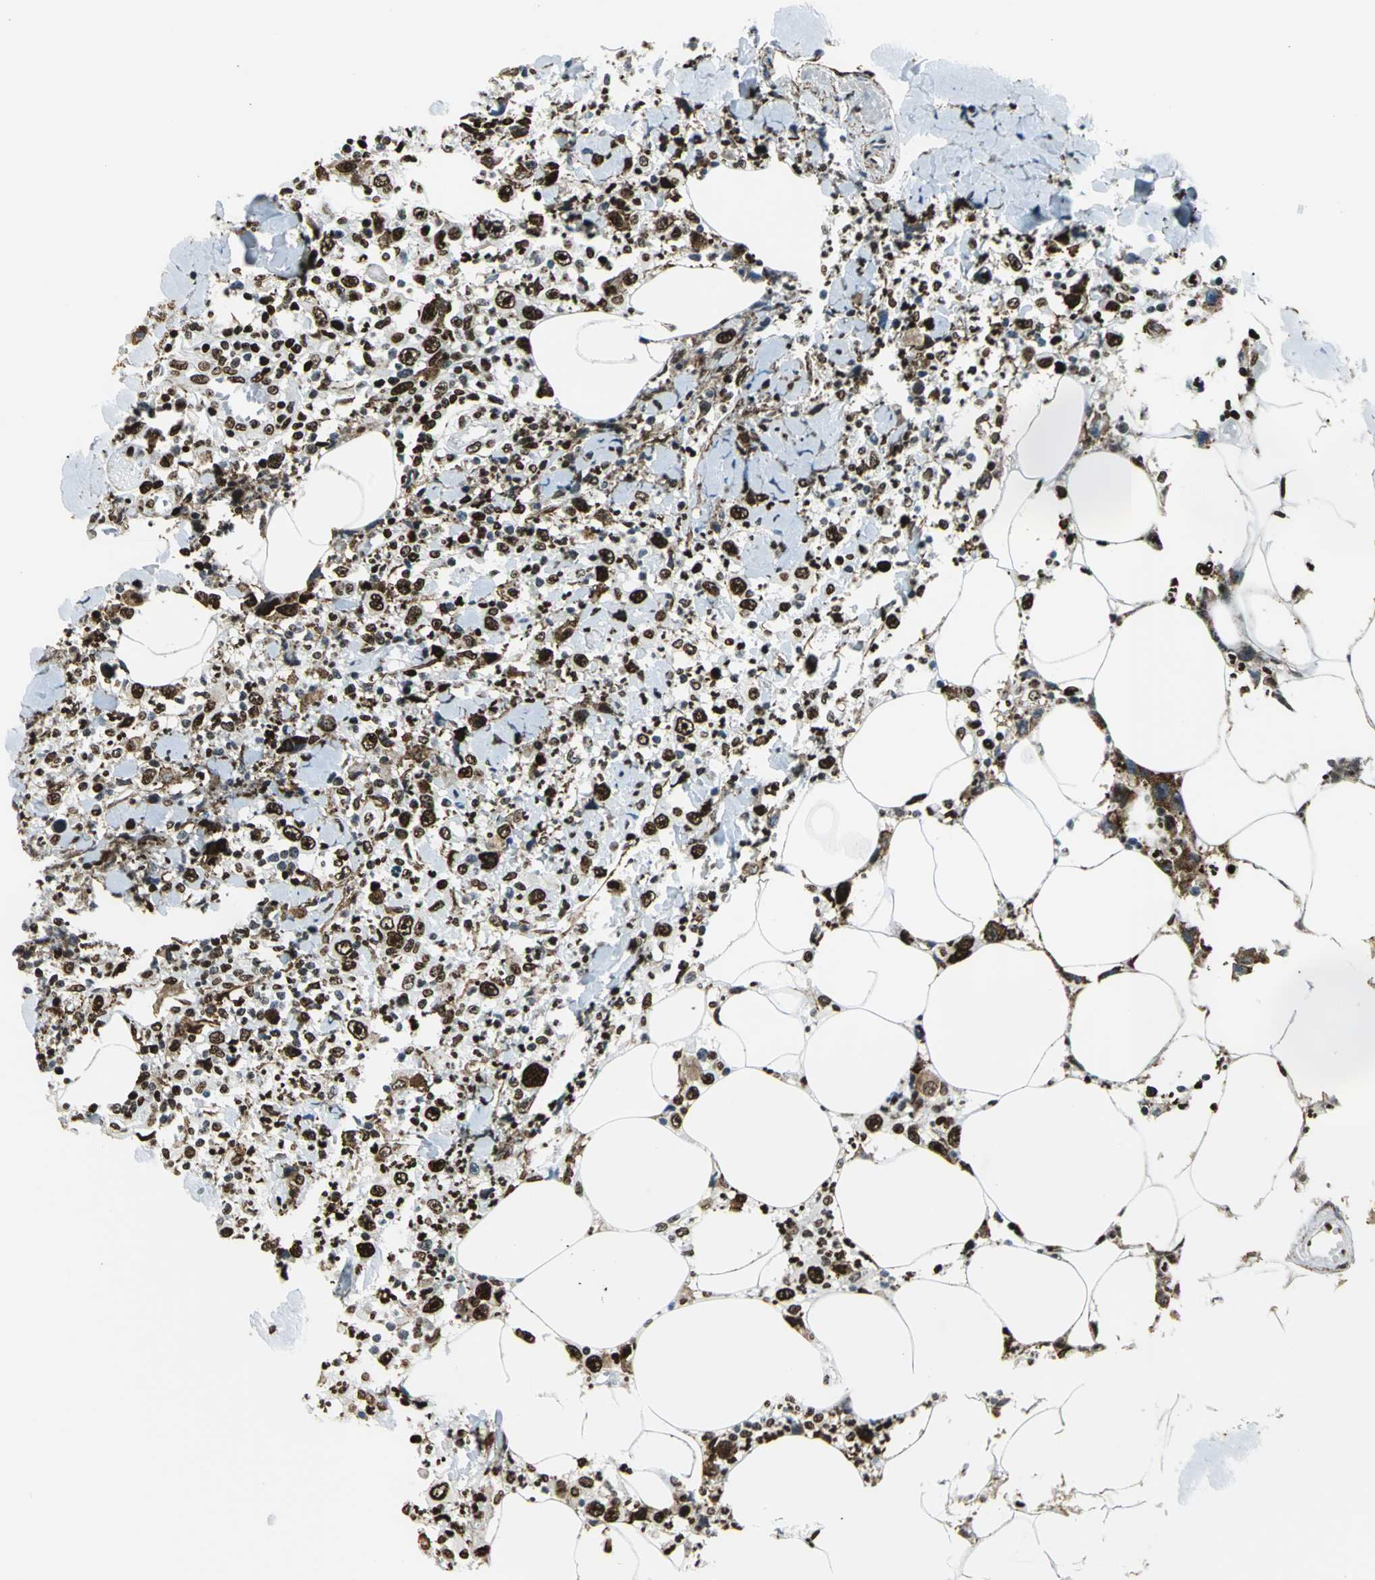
{"staining": {"intensity": "strong", "quantity": ">75%", "location": "nuclear"}, "tissue": "thyroid cancer", "cell_type": "Tumor cells", "image_type": "cancer", "snomed": [{"axis": "morphology", "description": "Carcinoma, NOS"}, {"axis": "topography", "description": "Thyroid gland"}], "caption": "The image displays staining of thyroid carcinoma, revealing strong nuclear protein staining (brown color) within tumor cells.", "gene": "APEX1", "patient": {"sex": "female", "age": 77}}